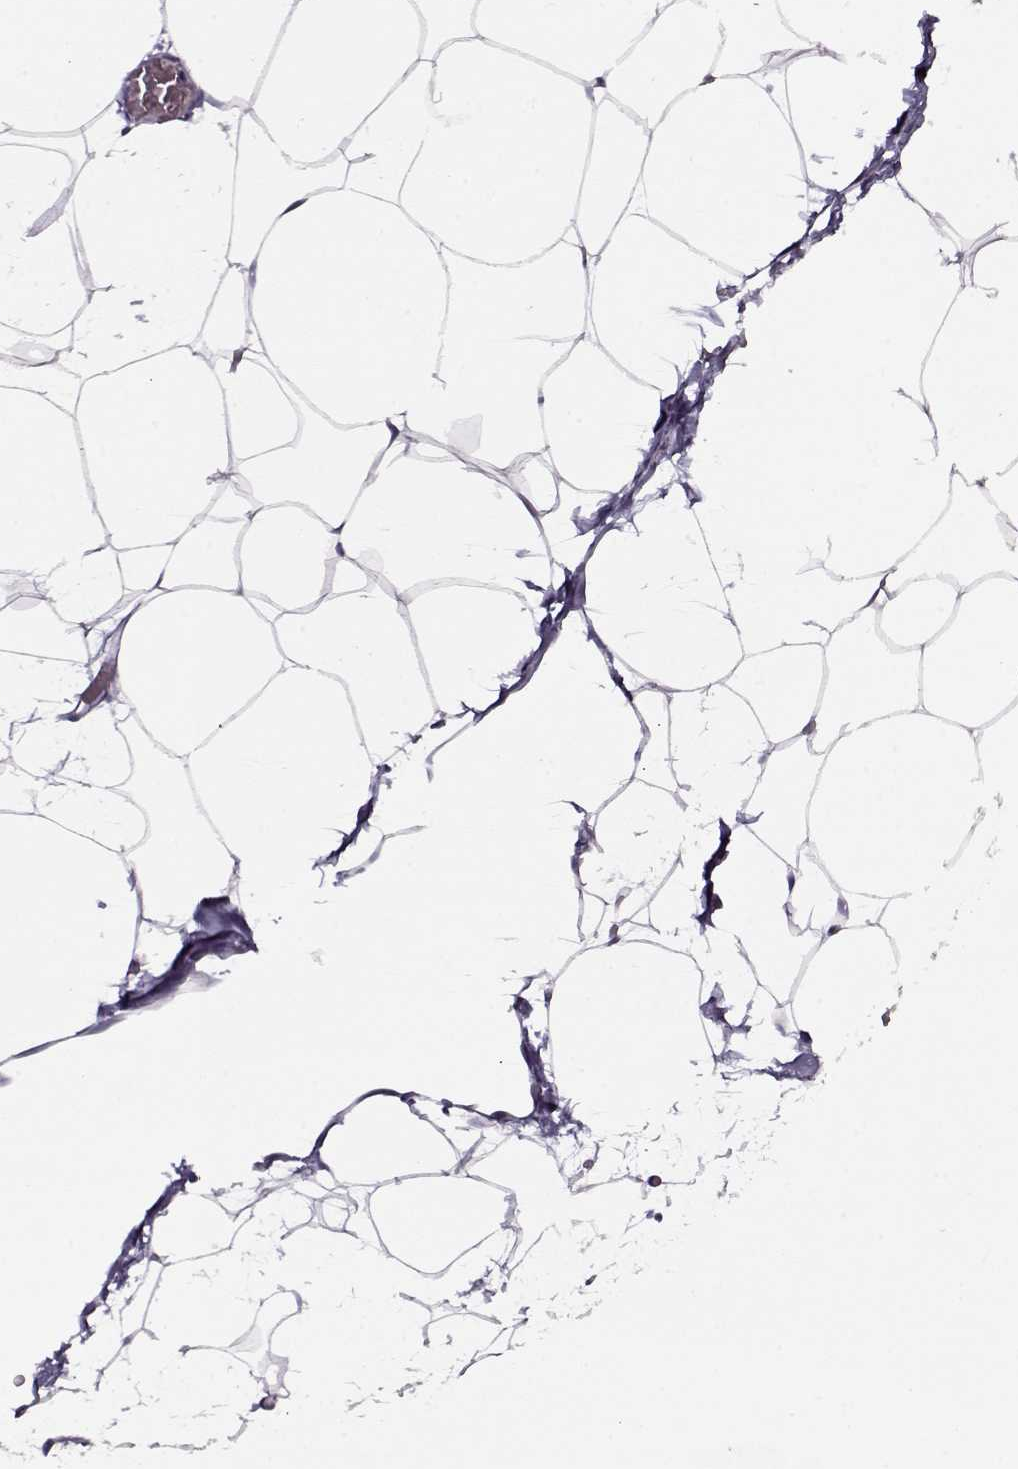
{"staining": {"intensity": "negative", "quantity": "none", "location": "none"}, "tissue": "adipose tissue", "cell_type": "Adipocytes", "image_type": "normal", "snomed": [{"axis": "morphology", "description": "Normal tissue, NOS"}, {"axis": "topography", "description": "Adipose tissue"}], "caption": "Immunohistochemical staining of benign adipose tissue displays no significant staining in adipocytes.", "gene": "PP2D1", "patient": {"sex": "male", "age": 57}}